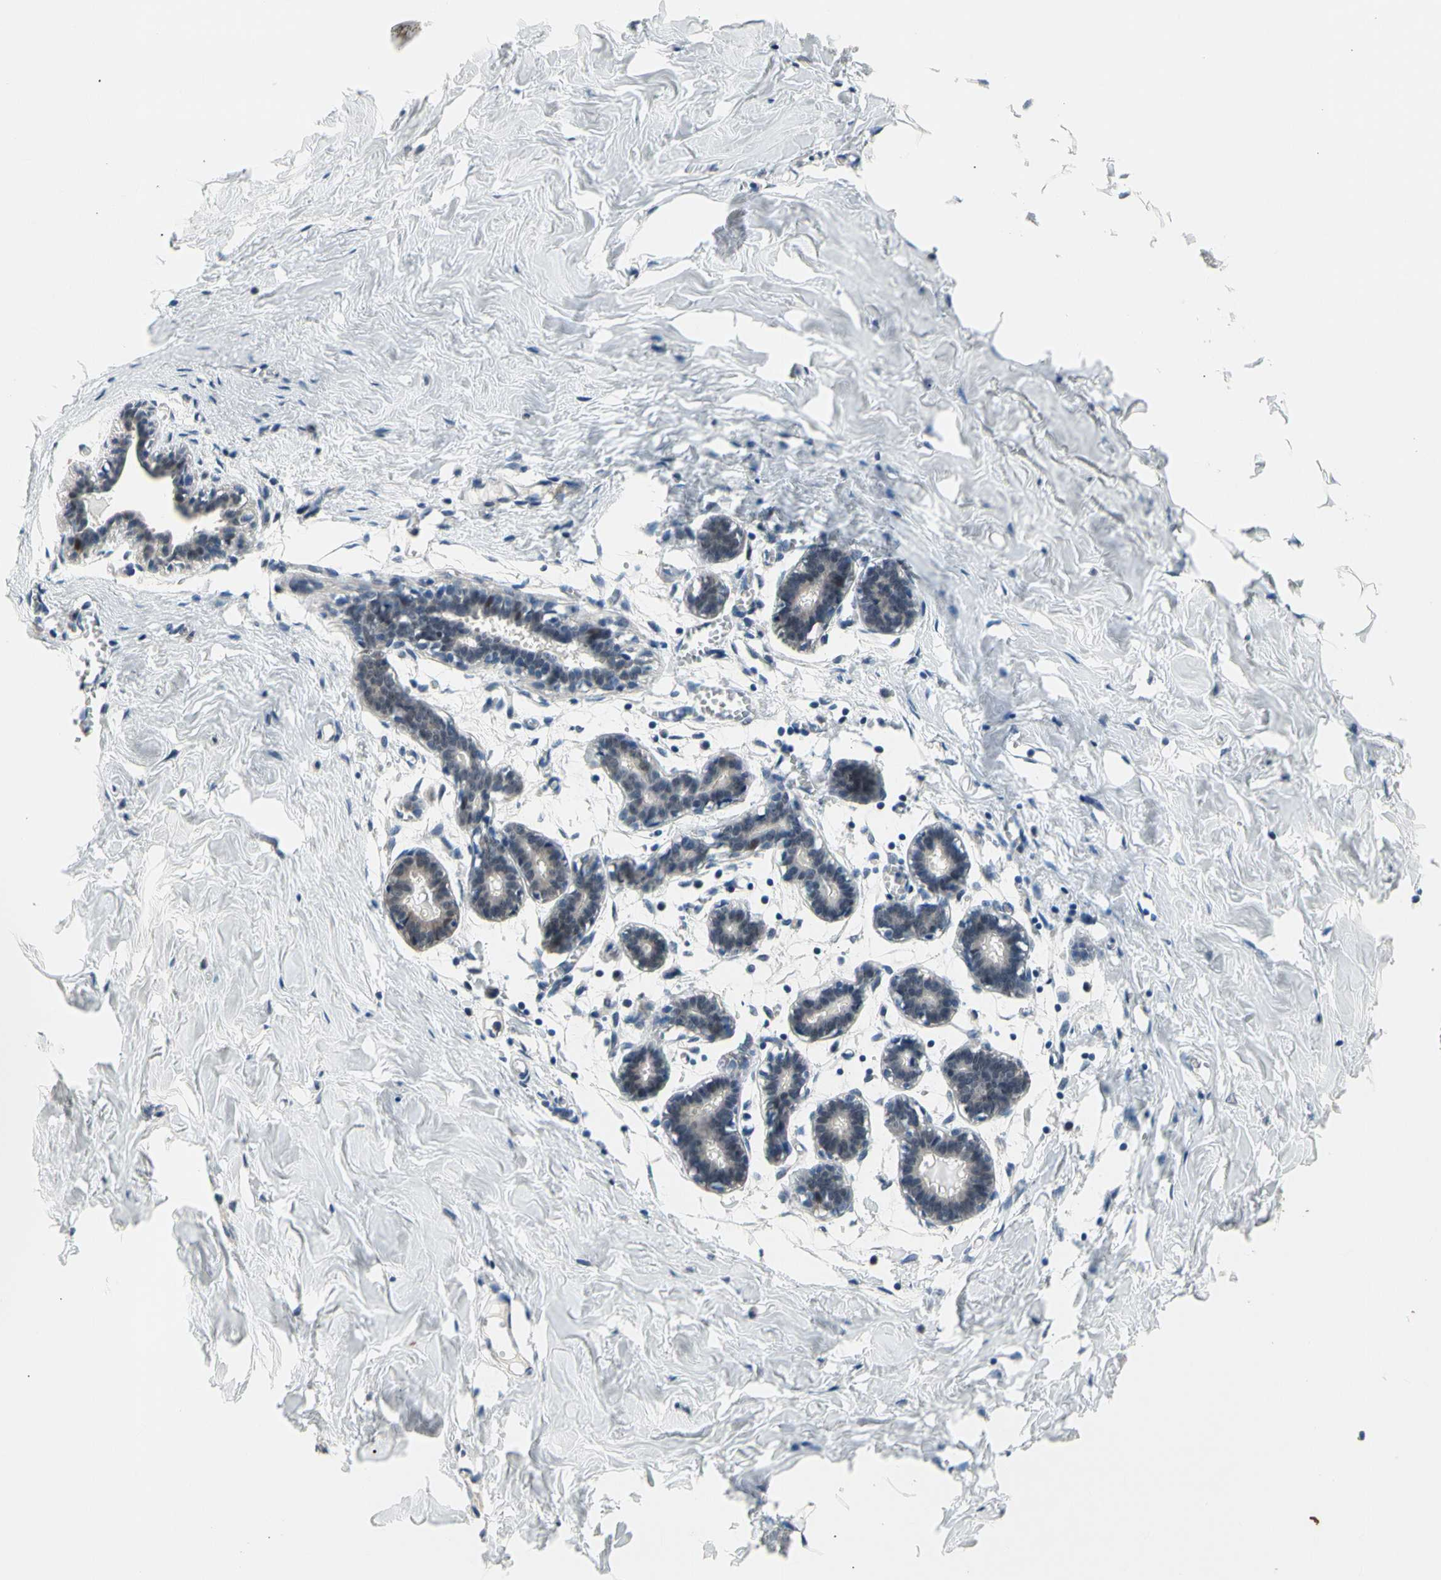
{"staining": {"intensity": "negative", "quantity": "none", "location": "none"}, "tissue": "breast", "cell_type": "Adipocytes", "image_type": "normal", "snomed": [{"axis": "morphology", "description": "Normal tissue, NOS"}, {"axis": "topography", "description": "Breast"}], "caption": "An image of breast stained for a protein shows no brown staining in adipocytes.", "gene": "NGEF", "patient": {"sex": "female", "age": 27}}